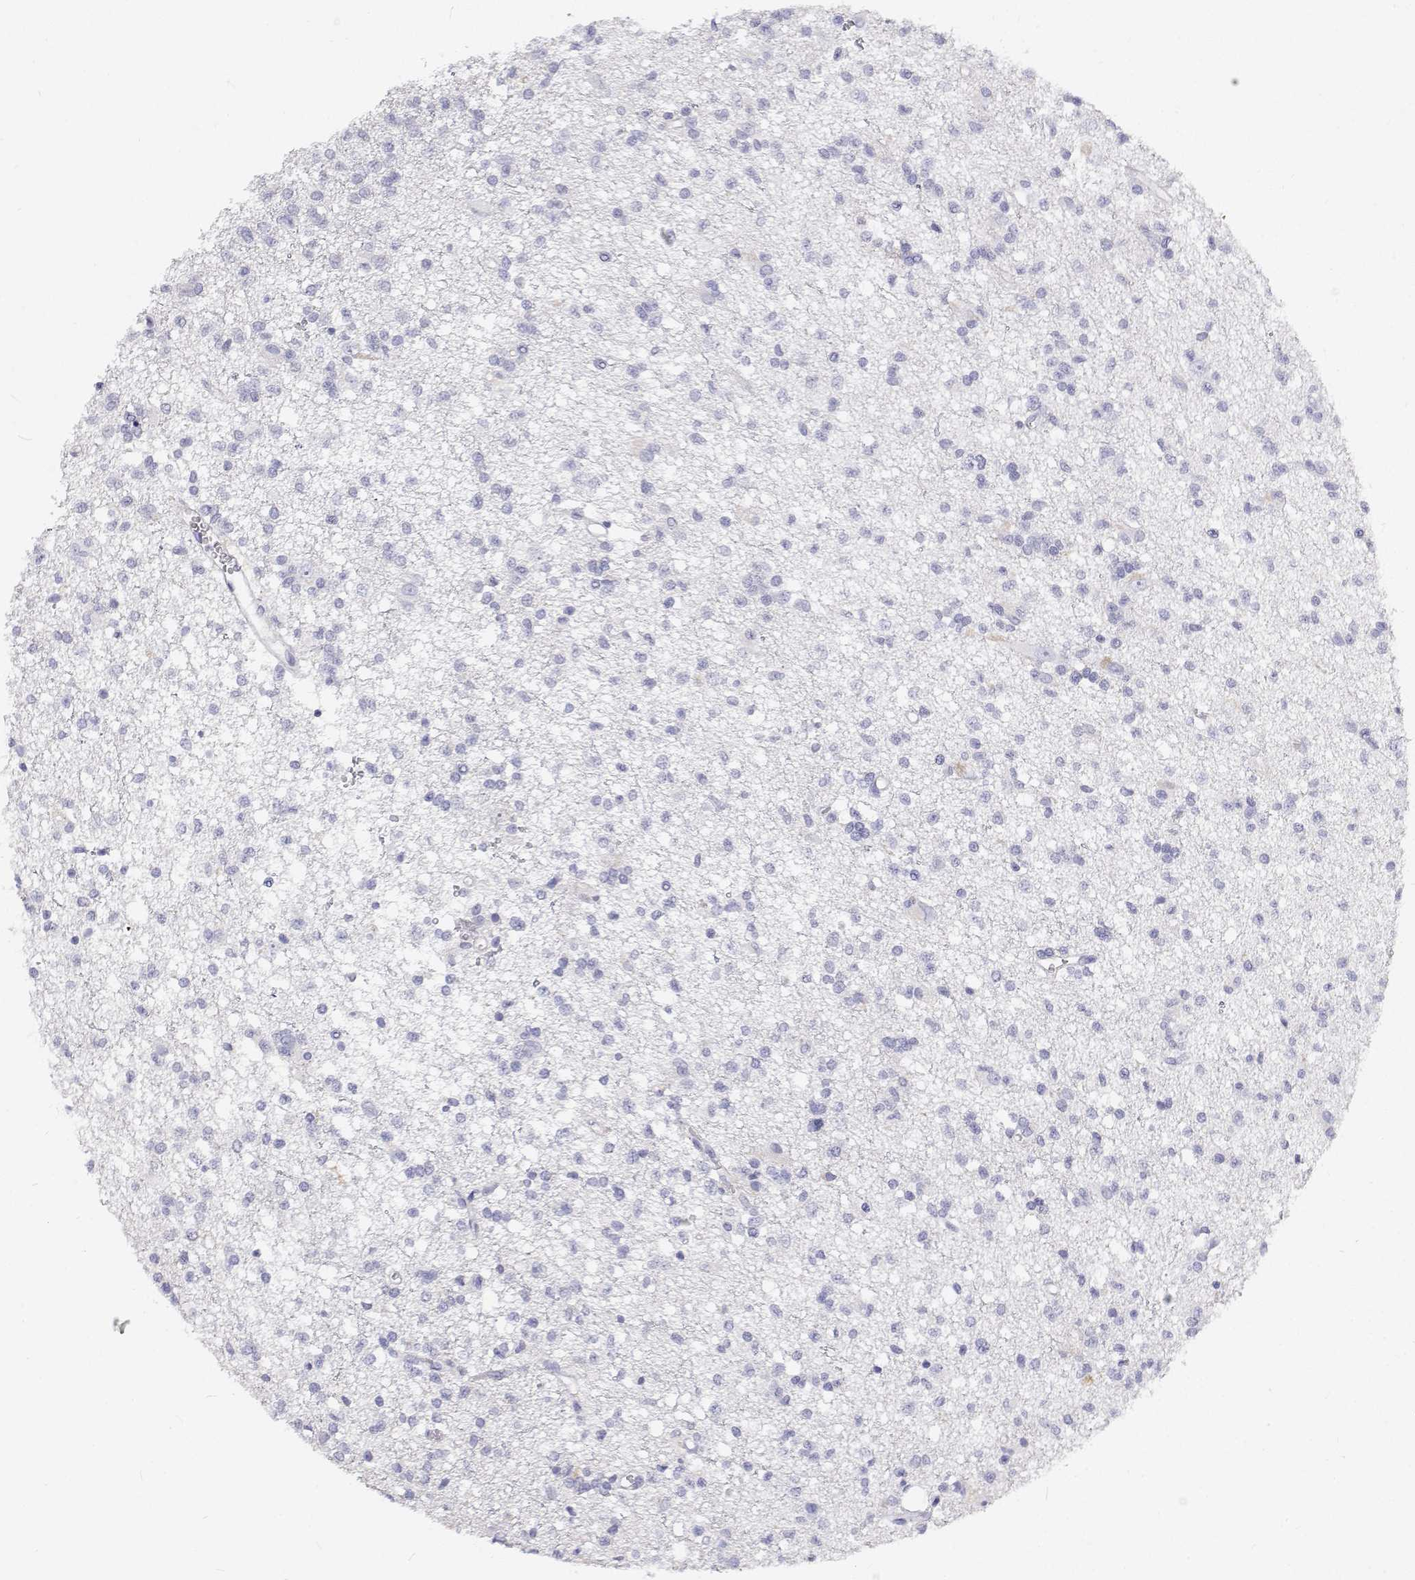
{"staining": {"intensity": "negative", "quantity": "none", "location": "none"}, "tissue": "glioma", "cell_type": "Tumor cells", "image_type": "cancer", "snomed": [{"axis": "morphology", "description": "Glioma, malignant, Low grade"}, {"axis": "topography", "description": "Brain"}], "caption": "Immunohistochemistry (IHC) of malignant glioma (low-grade) demonstrates no positivity in tumor cells.", "gene": "NCR2", "patient": {"sex": "male", "age": 64}}